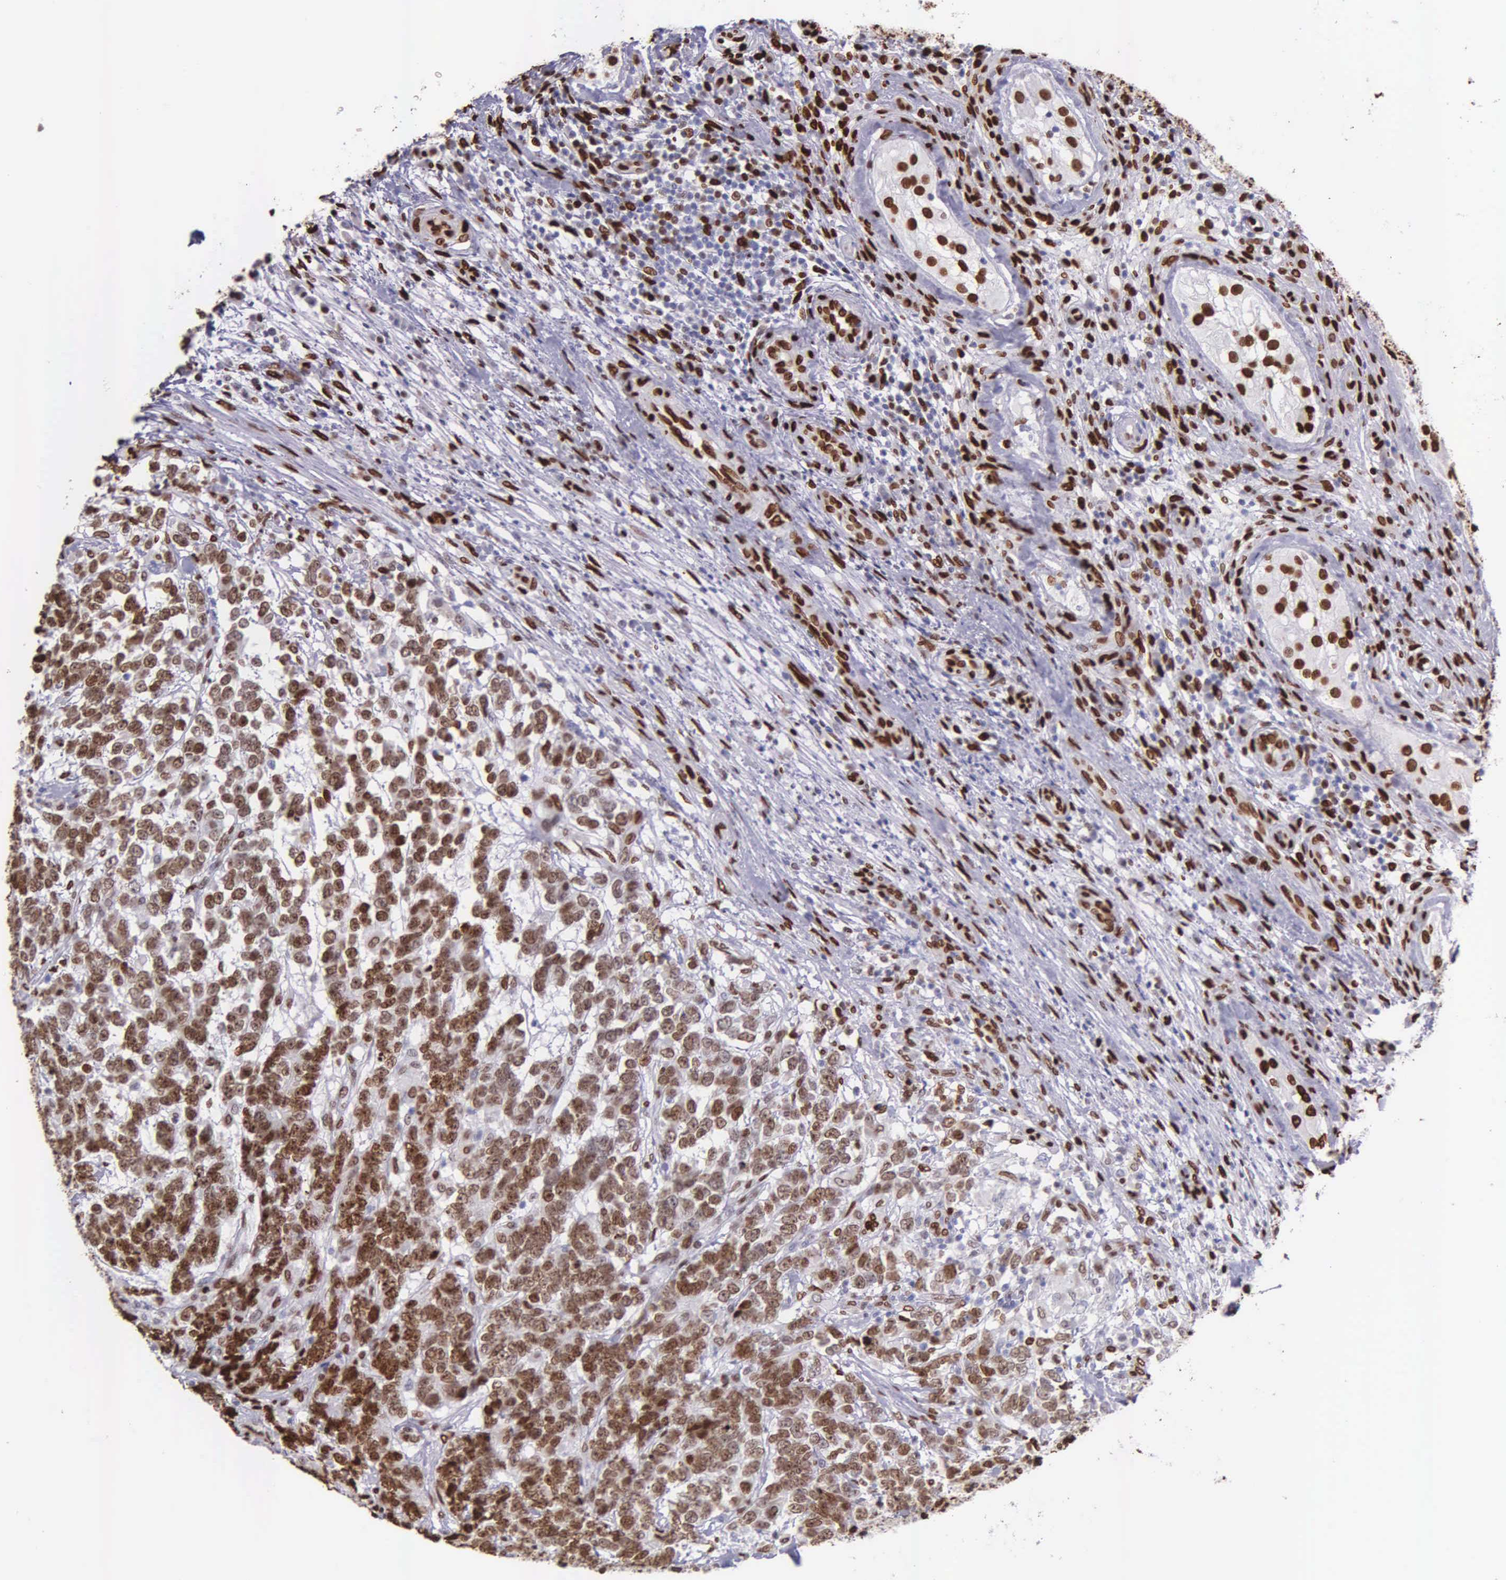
{"staining": {"intensity": "strong", "quantity": ">75%", "location": "nuclear"}, "tissue": "testis cancer", "cell_type": "Tumor cells", "image_type": "cancer", "snomed": [{"axis": "morphology", "description": "Carcinoma, Embryonal, NOS"}, {"axis": "topography", "description": "Testis"}], "caption": "Protein expression by IHC displays strong nuclear positivity in approximately >75% of tumor cells in embryonal carcinoma (testis). (IHC, brightfield microscopy, high magnification).", "gene": "H1-0", "patient": {"sex": "male", "age": 26}}